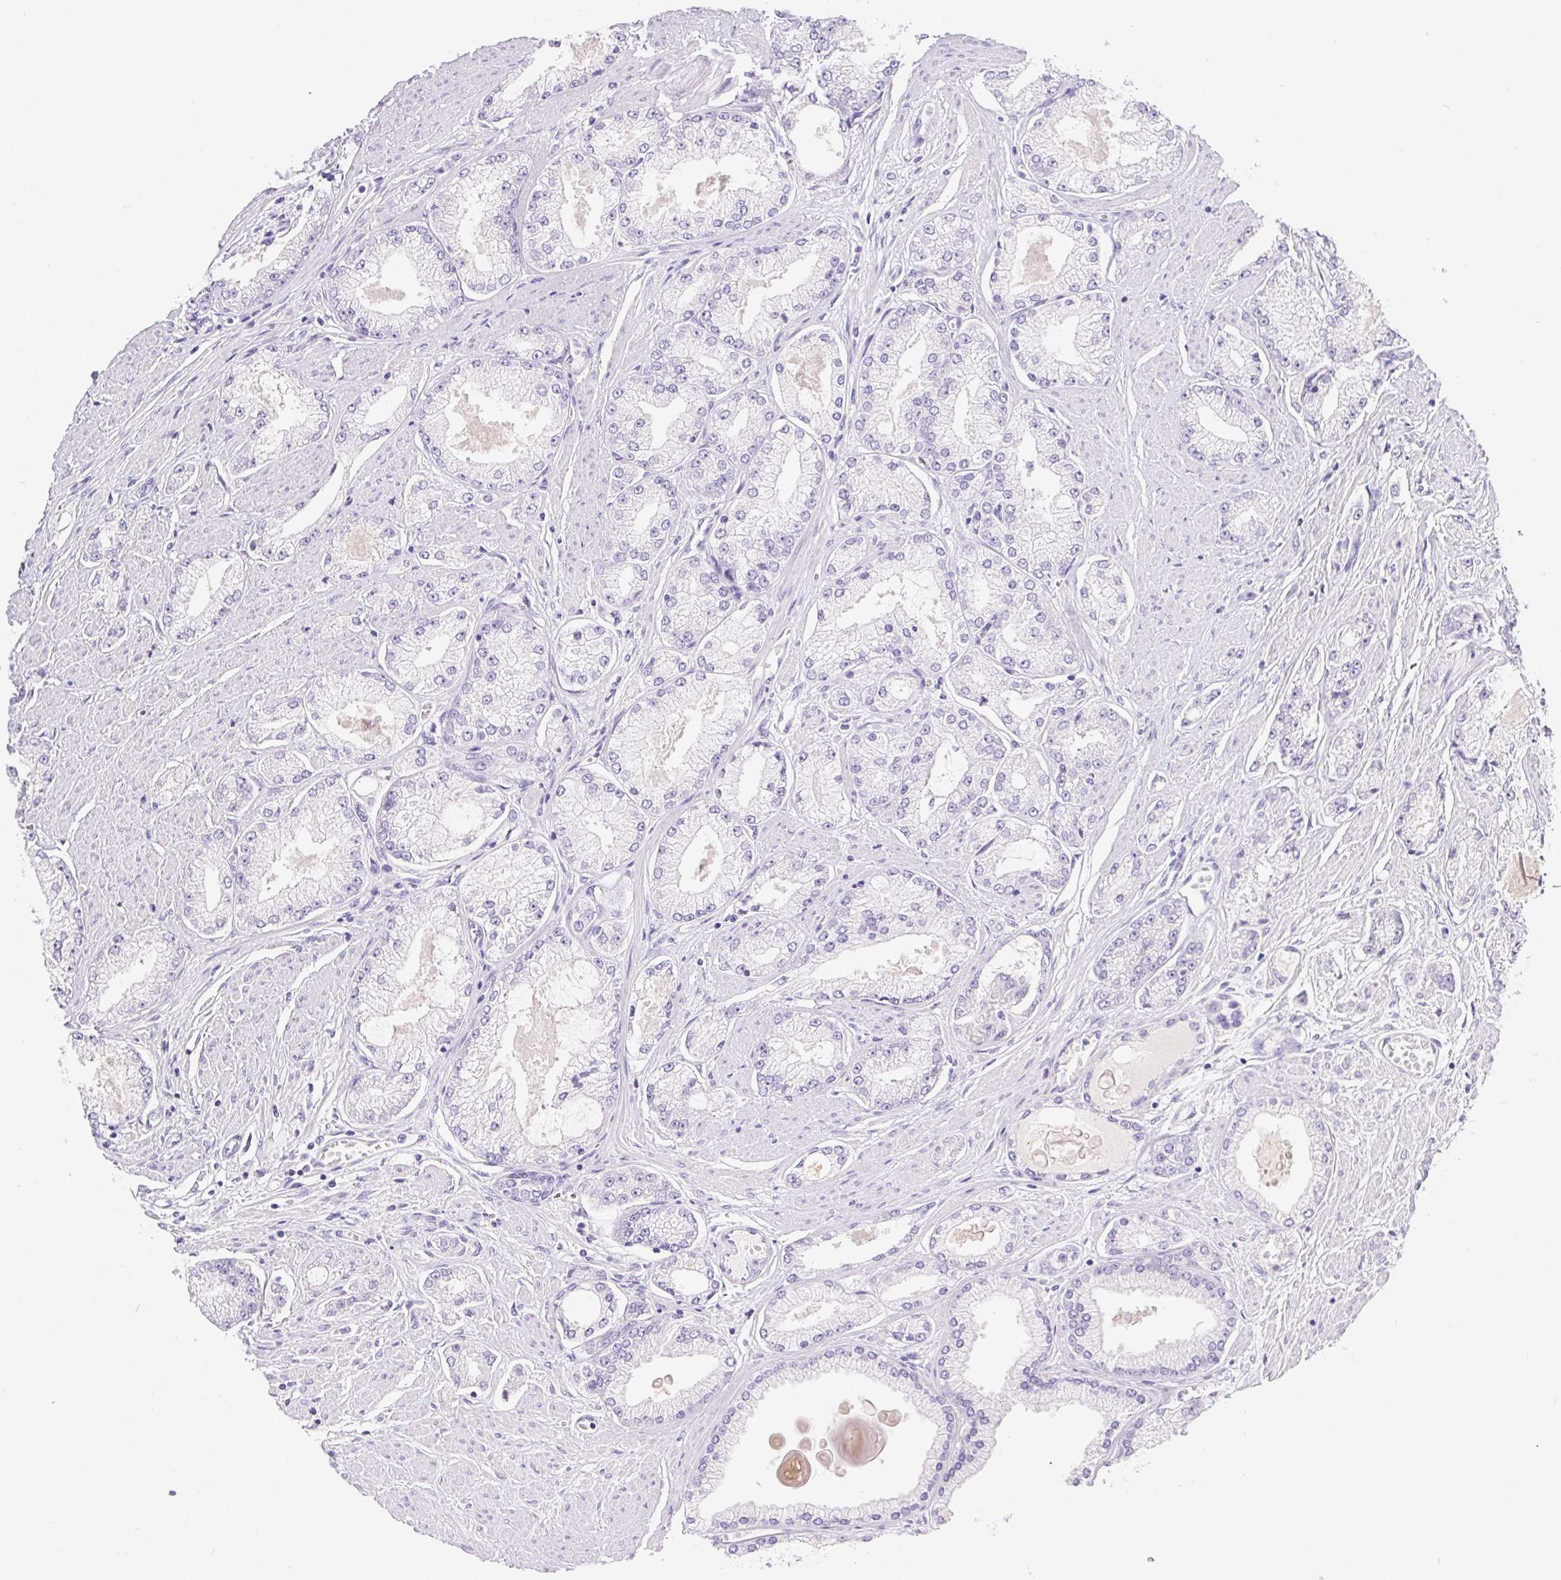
{"staining": {"intensity": "negative", "quantity": "none", "location": "none"}, "tissue": "prostate cancer", "cell_type": "Tumor cells", "image_type": "cancer", "snomed": [{"axis": "morphology", "description": "Adenocarcinoma, High grade"}, {"axis": "topography", "description": "Prostate"}], "caption": "A photomicrograph of human adenocarcinoma (high-grade) (prostate) is negative for staining in tumor cells.", "gene": "PNLIP", "patient": {"sex": "male", "age": 68}}